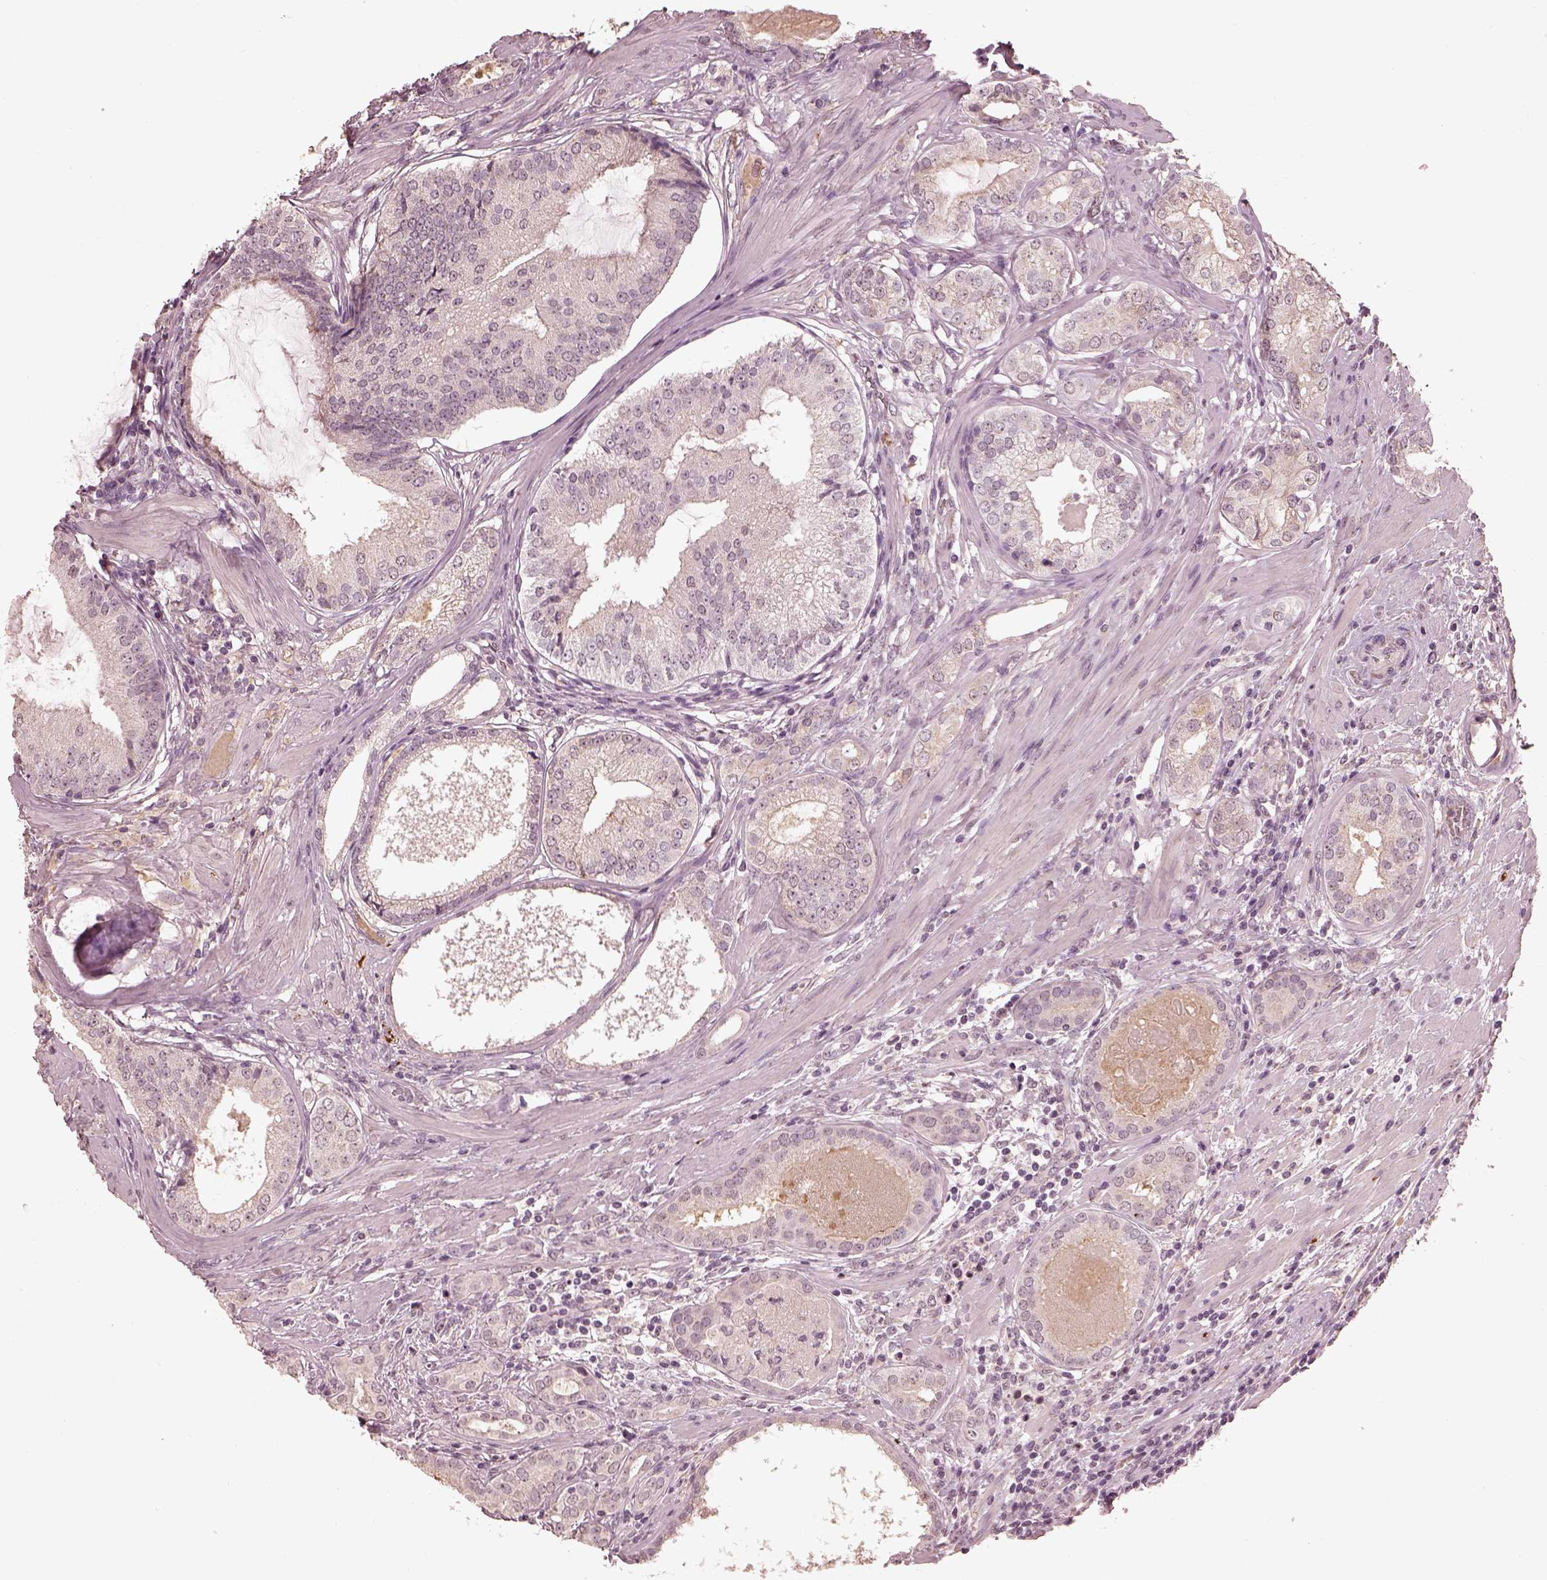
{"staining": {"intensity": "negative", "quantity": "none", "location": "none"}, "tissue": "prostate cancer", "cell_type": "Tumor cells", "image_type": "cancer", "snomed": [{"axis": "morphology", "description": "Adenocarcinoma, High grade"}, {"axis": "topography", "description": "Prostate and seminal vesicle, NOS"}], "caption": "IHC photomicrograph of adenocarcinoma (high-grade) (prostate) stained for a protein (brown), which reveals no expression in tumor cells. The staining is performed using DAB brown chromogen with nuclei counter-stained in using hematoxylin.", "gene": "CALR3", "patient": {"sex": "male", "age": 62}}